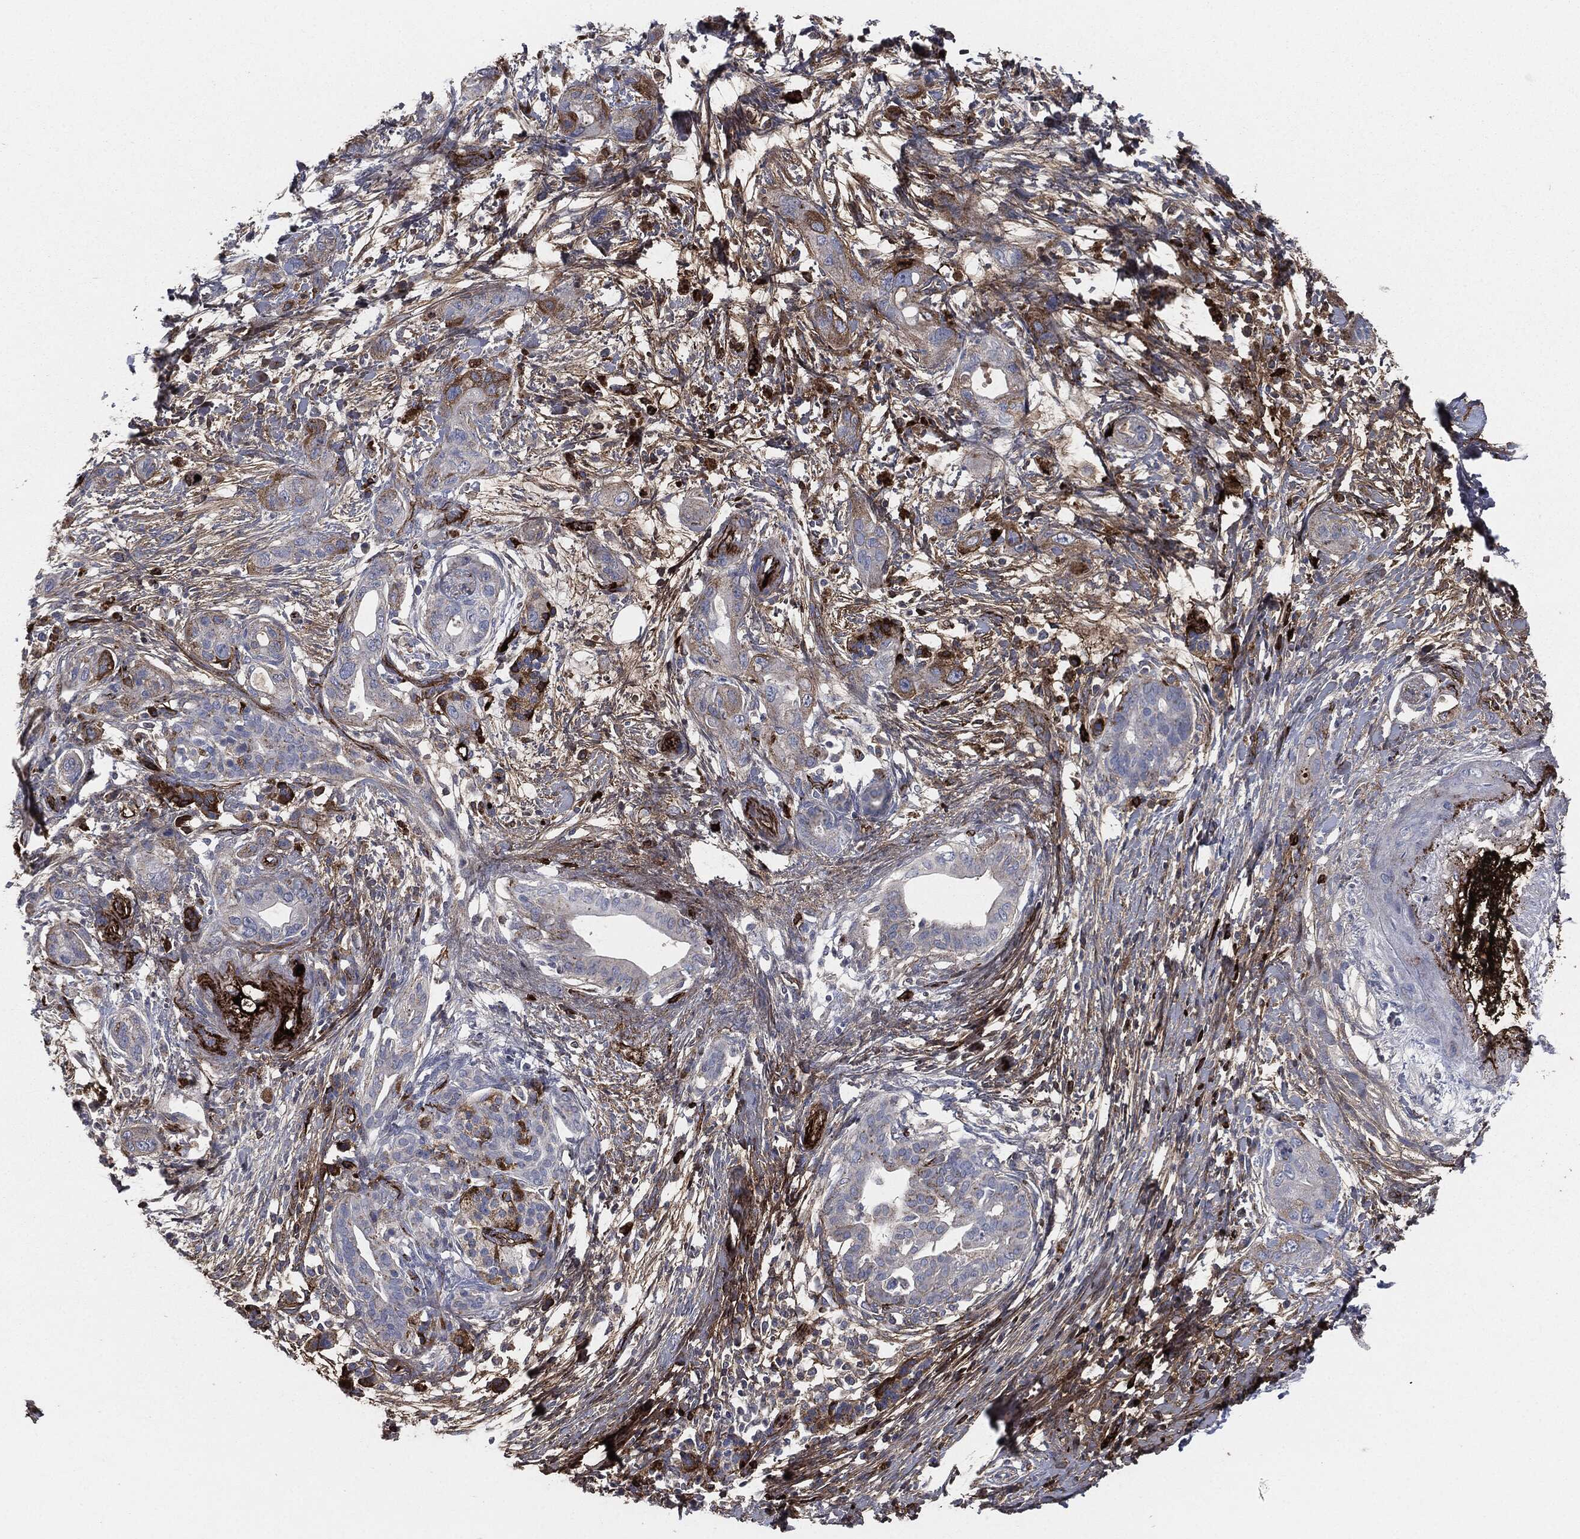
{"staining": {"intensity": "moderate", "quantity": "<25%", "location": "cytoplasmic/membranous"}, "tissue": "pancreatic cancer", "cell_type": "Tumor cells", "image_type": "cancer", "snomed": [{"axis": "morphology", "description": "Adenocarcinoma, NOS"}, {"axis": "topography", "description": "Pancreas"}], "caption": "IHC micrograph of adenocarcinoma (pancreatic) stained for a protein (brown), which demonstrates low levels of moderate cytoplasmic/membranous expression in approximately <25% of tumor cells.", "gene": "APOB", "patient": {"sex": "male", "age": 44}}